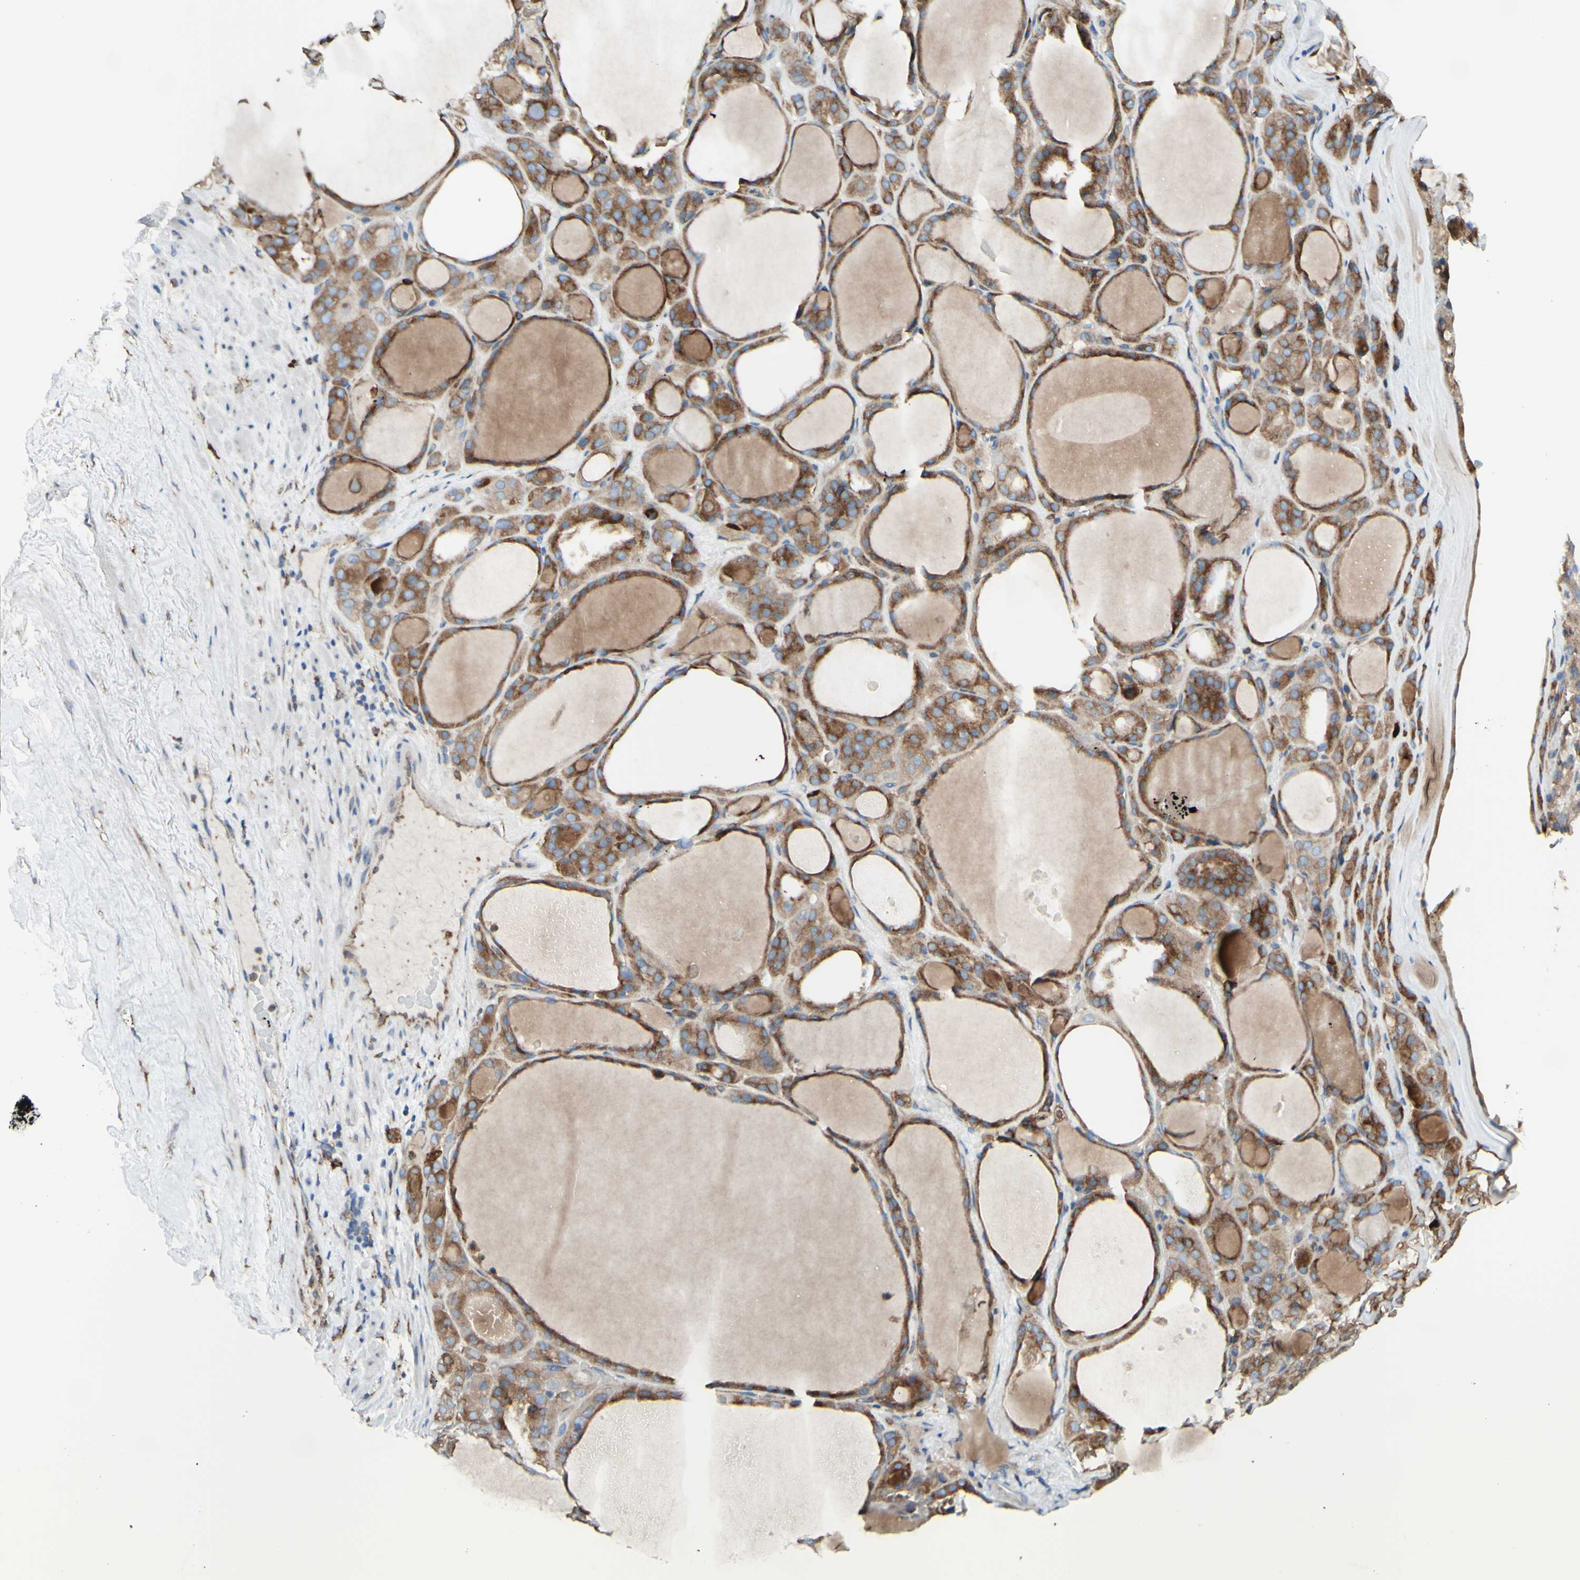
{"staining": {"intensity": "strong", "quantity": ">75%", "location": "cytoplasmic/membranous"}, "tissue": "thyroid gland", "cell_type": "Glandular cells", "image_type": "normal", "snomed": [{"axis": "morphology", "description": "Normal tissue, NOS"}, {"axis": "morphology", "description": "Carcinoma, NOS"}, {"axis": "topography", "description": "Thyroid gland"}], "caption": "A high amount of strong cytoplasmic/membranous staining is present in about >75% of glandular cells in benign thyroid gland. (Stains: DAB in brown, nuclei in blue, Microscopy: brightfield microscopy at high magnification).", "gene": "DNAJB11", "patient": {"sex": "female", "age": 86}}